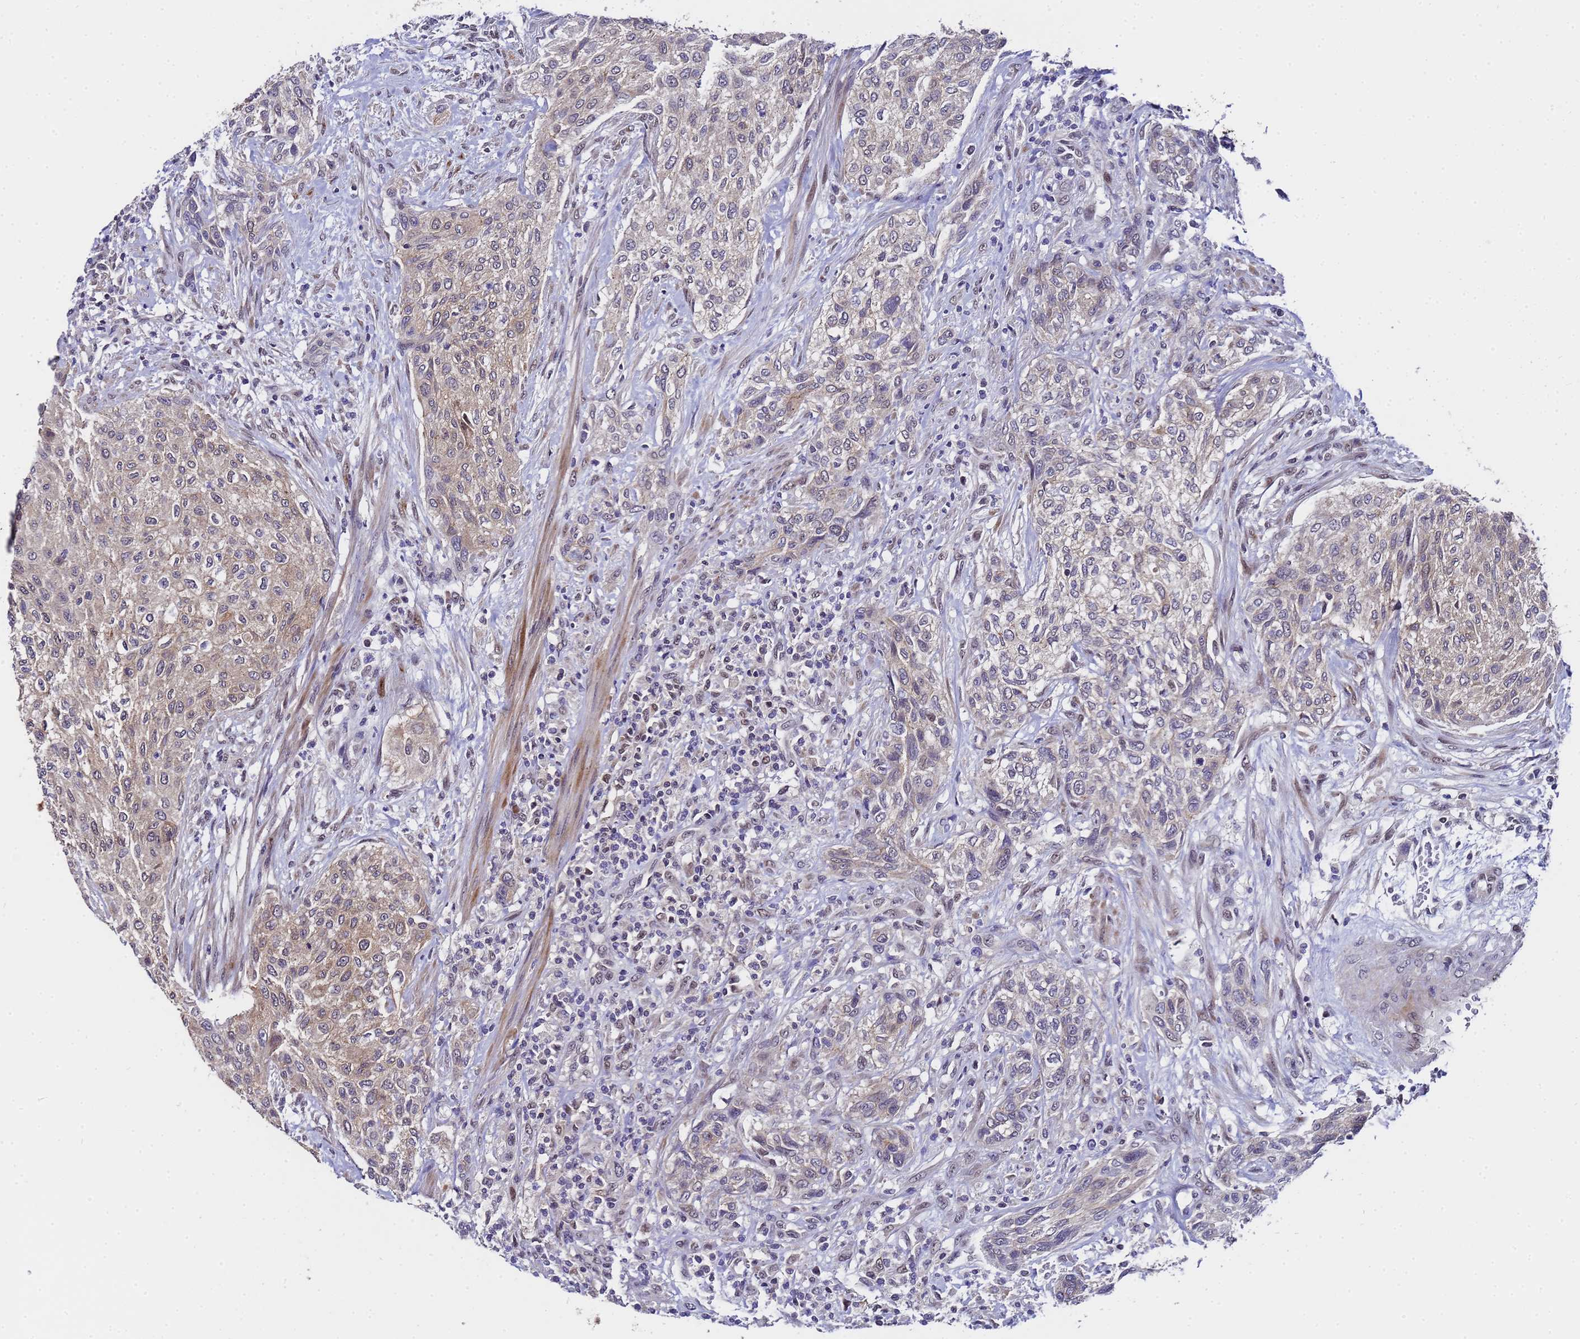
{"staining": {"intensity": "weak", "quantity": "25%-75%", "location": "cytoplasmic/membranous"}, "tissue": "urothelial cancer", "cell_type": "Tumor cells", "image_type": "cancer", "snomed": [{"axis": "morphology", "description": "Normal tissue, NOS"}, {"axis": "morphology", "description": "Urothelial carcinoma, NOS"}, {"axis": "topography", "description": "Urinary bladder"}, {"axis": "topography", "description": "Peripheral nerve tissue"}], "caption": "Immunohistochemistry staining of urothelial cancer, which displays low levels of weak cytoplasmic/membranous staining in approximately 25%-75% of tumor cells indicating weak cytoplasmic/membranous protein expression. The staining was performed using DAB (brown) for protein detection and nuclei were counterstained in hematoxylin (blue).", "gene": "ANAPC13", "patient": {"sex": "male", "age": 35}}